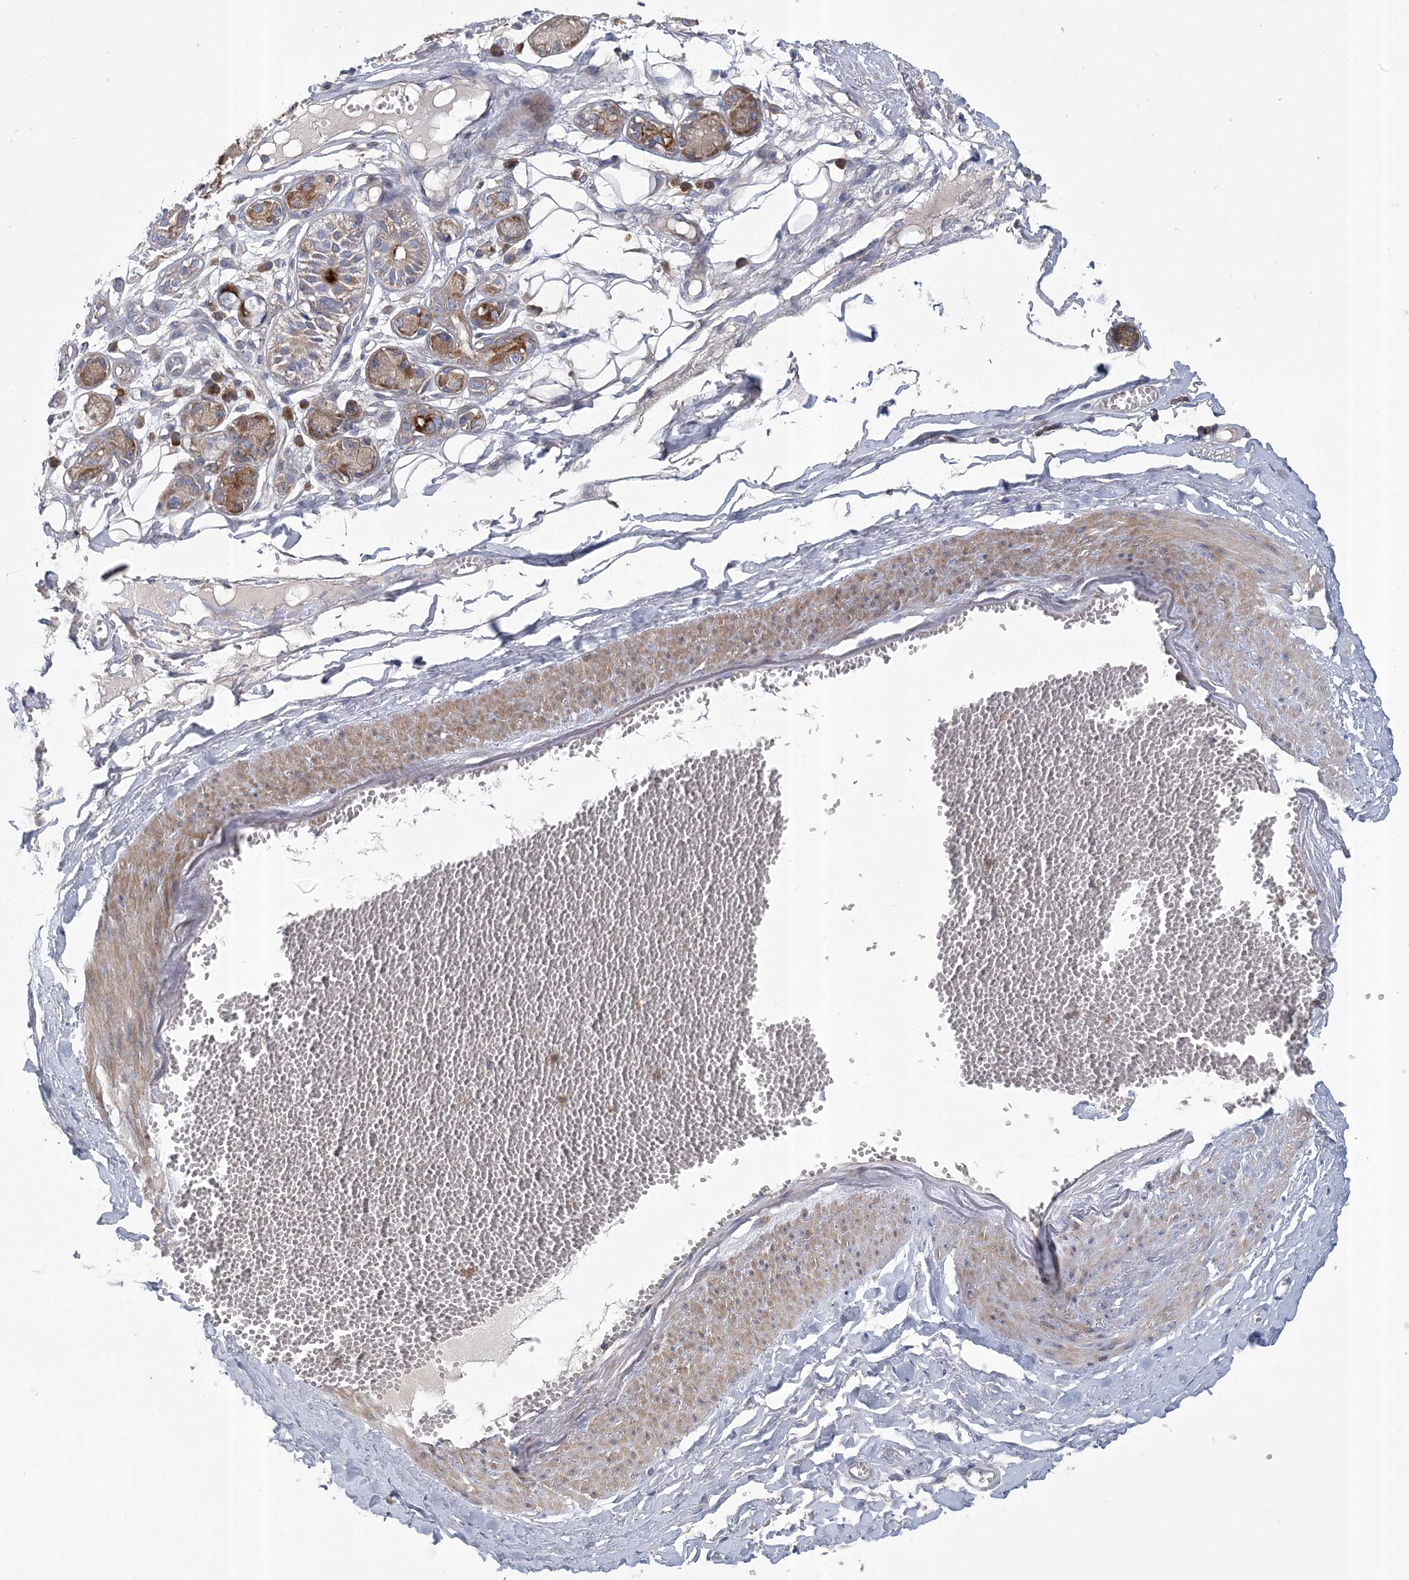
{"staining": {"intensity": "weak", "quantity": "25%-75%", "location": "cytoplasmic/membranous"}, "tissue": "soft tissue", "cell_type": "Chondrocytes", "image_type": "normal", "snomed": [{"axis": "morphology", "description": "Normal tissue, NOS"}, {"axis": "morphology", "description": "Inflammation, NOS"}, {"axis": "topography", "description": "Salivary gland"}, {"axis": "topography", "description": "Peripheral nerve tissue"}], "caption": "An IHC micrograph of unremarkable tissue is shown. Protein staining in brown labels weak cytoplasmic/membranous positivity in soft tissue within chondrocytes. (DAB (3,3'-diaminobenzidine) IHC with brightfield microscopy, high magnification).", "gene": "ARSJ", "patient": {"sex": "female", "age": 75}}